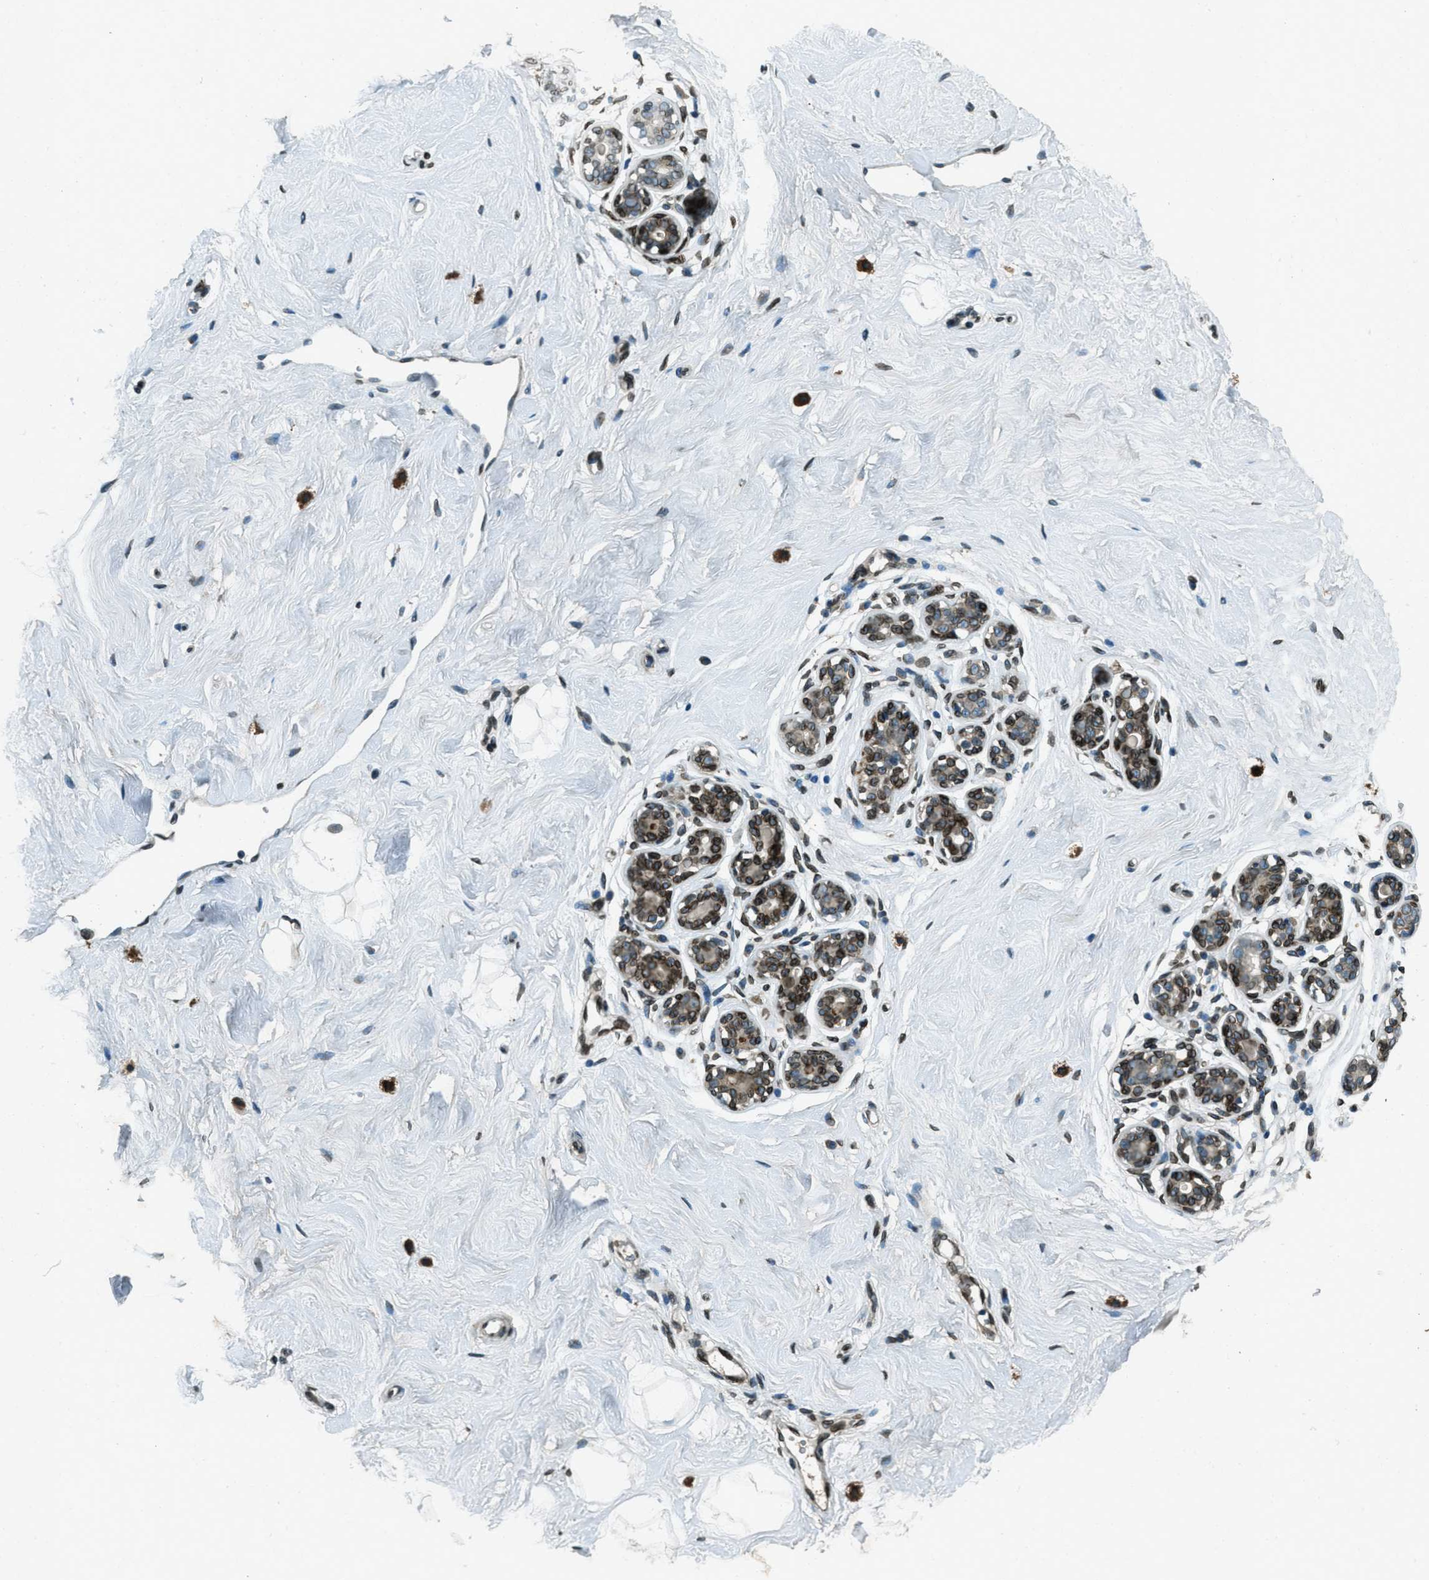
{"staining": {"intensity": "moderate", "quantity": ">75%", "location": "nuclear"}, "tissue": "breast", "cell_type": "Adipocytes", "image_type": "normal", "snomed": [{"axis": "morphology", "description": "Normal tissue, NOS"}, {"axis": "topography", "description": "Breast"}], "caption": "Immunohistochemistry (DAB) staining of benign breast displays moderate nuclear protein positivity in approximately >75% of adipocytes.", "gene": "LEMD2", "patient": {"sex": "female", "age": 23}}